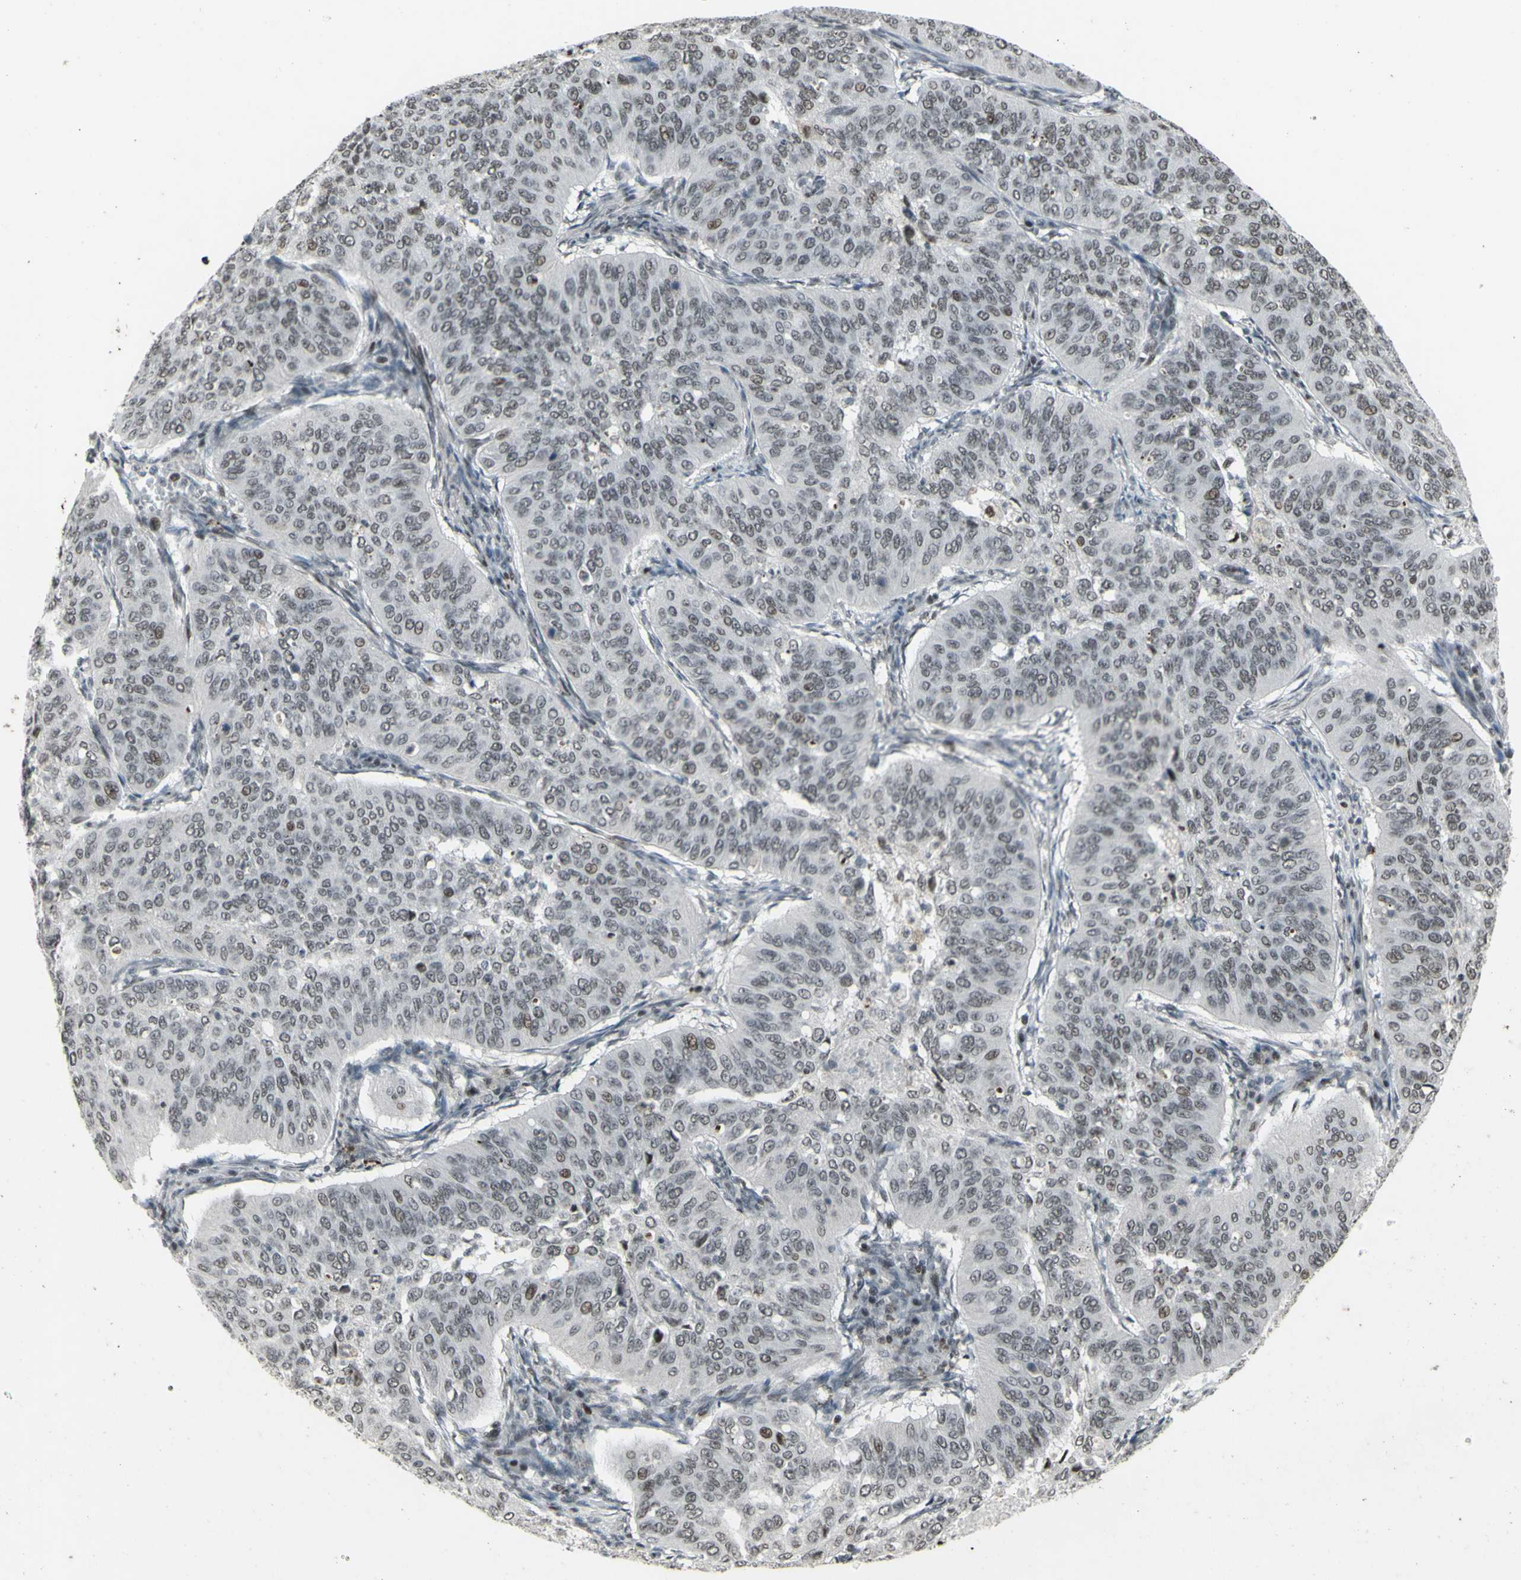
{"staining": {"intensity": "weak", "quantity": "<25%", "location": "nuclear"}, "tissue": "cervical cancer", "cell_type": "Tumor cells", "image_type": "cancer", "snomed": [{"axis": "morphology", "description": "Normal tissue, NOS"}, {"axis": "morphology", "description": "Squamous cell carcinoma, NOS"}, {"axis": "topography", "description": "Cervix"}], "caption": "A high-resolution micrograph shows IHC staining of cervical cancer, which displays no significant staining in tumor cells.", "gene": "SUPT6H", "patient": {"sex": "female", "age": 39}}